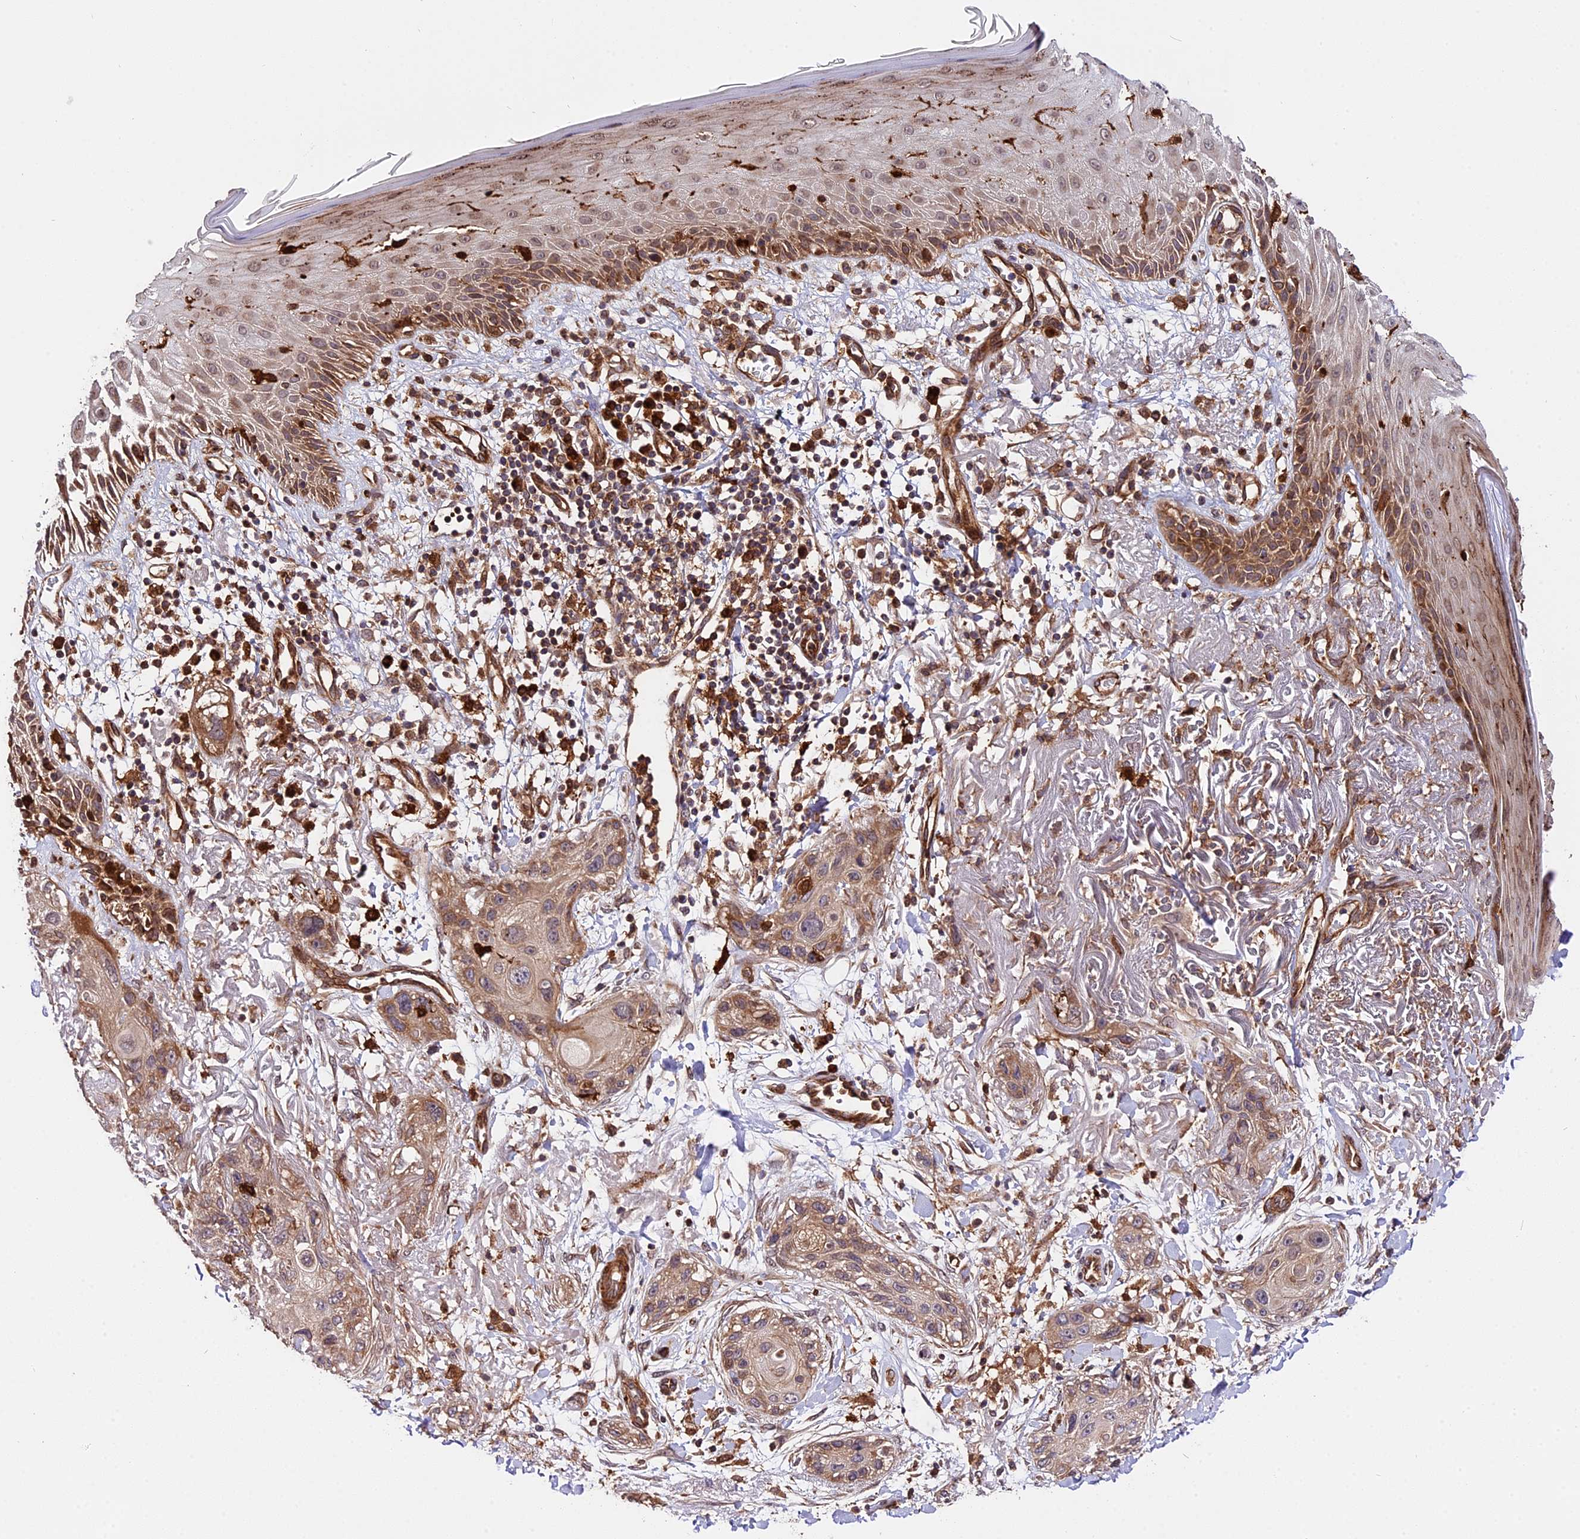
{"staining": {"intensity": "moderate", "quantity": ">75%", "location": "cytoplasmic/membranous"}, "tissue": "skin cancer", "cell_type": "Tumor cells", "image_type": "cancer", "snomed": [{"axis": "morphology", "description": "Normal tissue, NOS"}, {"axis": "morphology", "description": "Squamous cell carcinoma, NOS"}, {"axis": "topography", "description": "Skin"}], "caption": "Immunohistochemical staining of skin cancer exhibits medium levels of moderate cytoplasmic/membranous protein expression in approximately >75% of tumor cells.", "gene": "HERPUD1", "patient": {"sex": "male", "age": 72}}